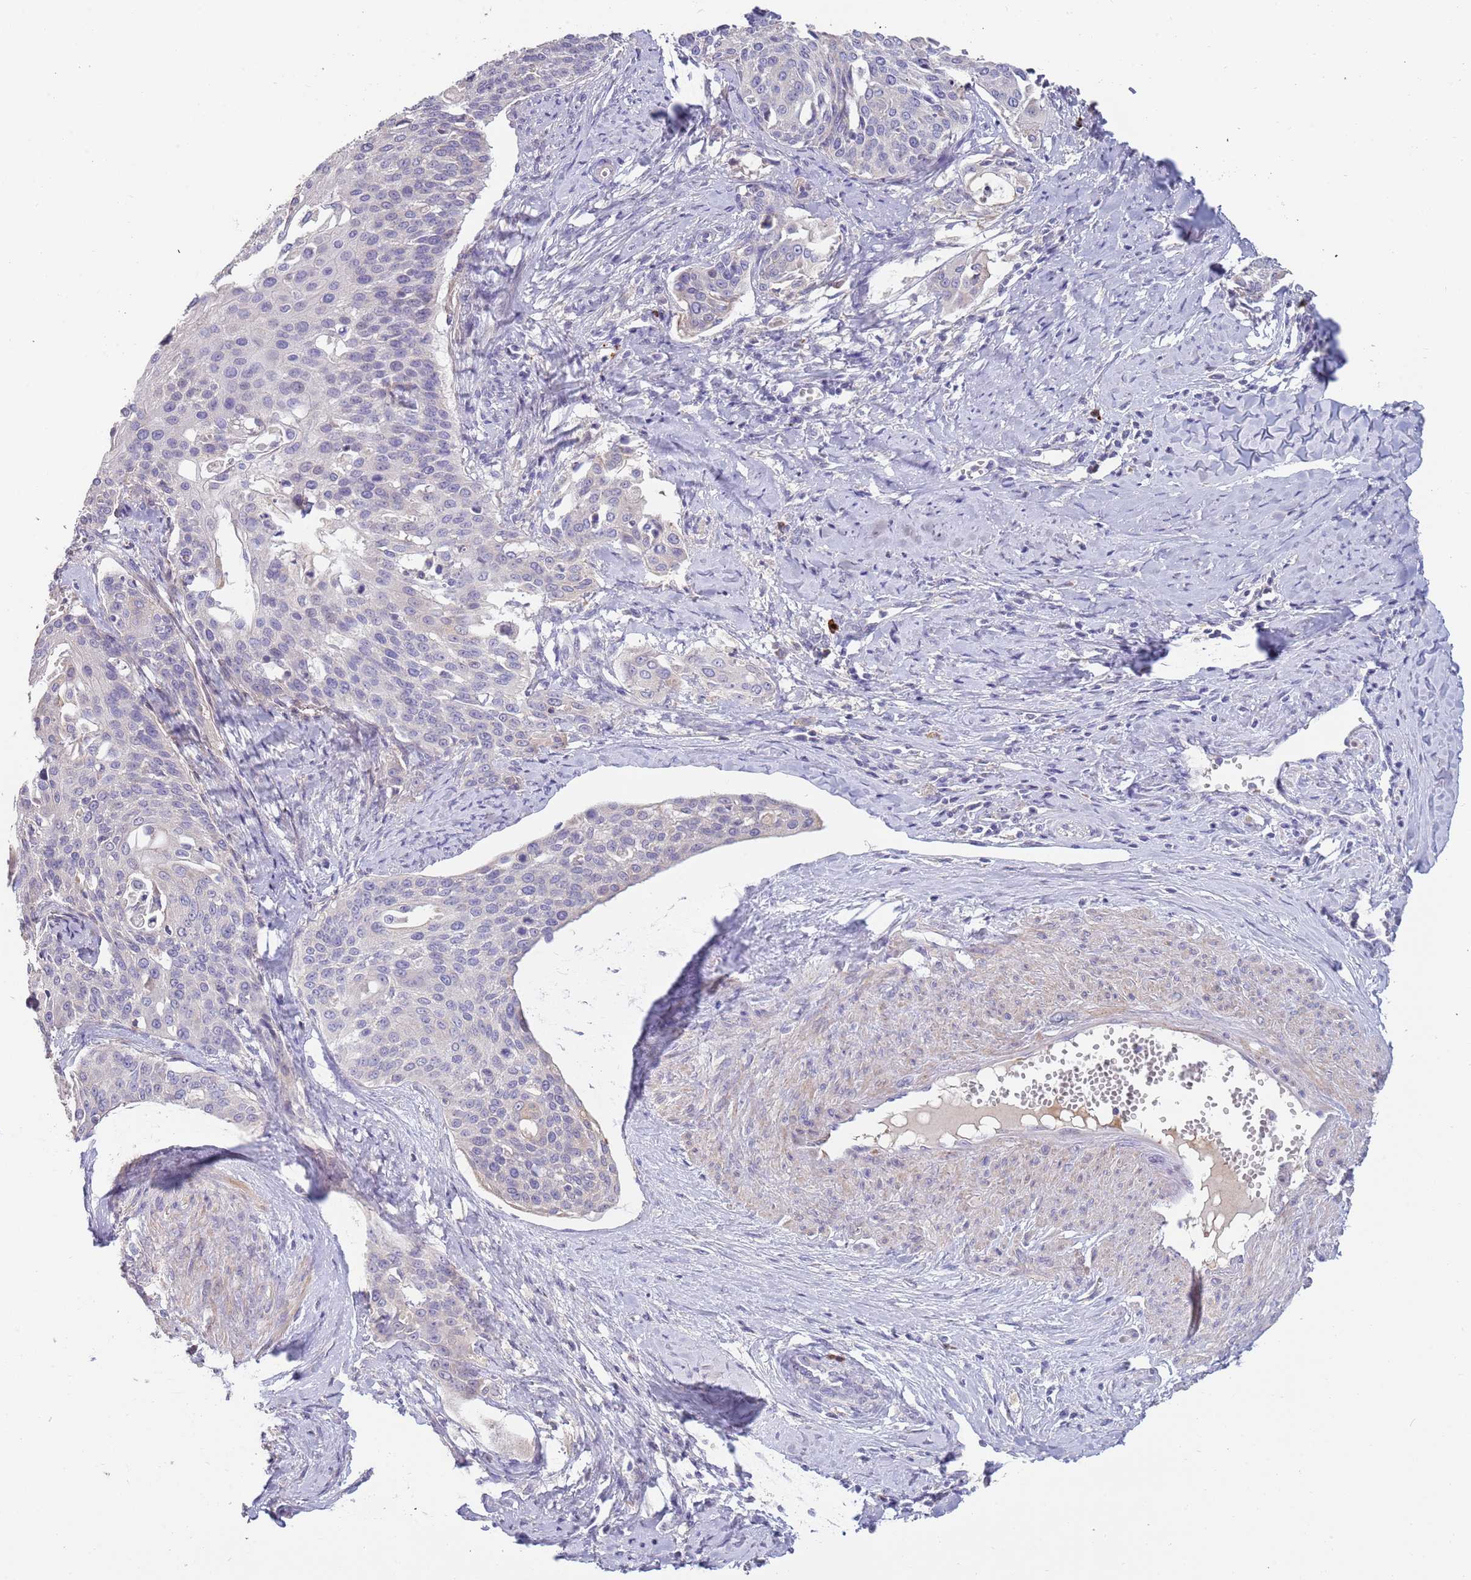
{"staining": {"intensity": "negative", "quantity": "none", "location": "none"}, "tissue": "cervical cancer", "cell_type": "Tumor cells", "image_type": "cancer", "snomed": [{"axis": "morphology", "description": "Squamous cell carcinoma, NOS"}, {"axis": "topography", "description": "Cervix"}], "caption": "Tumor cells show no significant staining in cervical cancer (squamous cell carcinoma).", "gene": "SUSD1", "patient": {"sex": "female", "age": 44}}